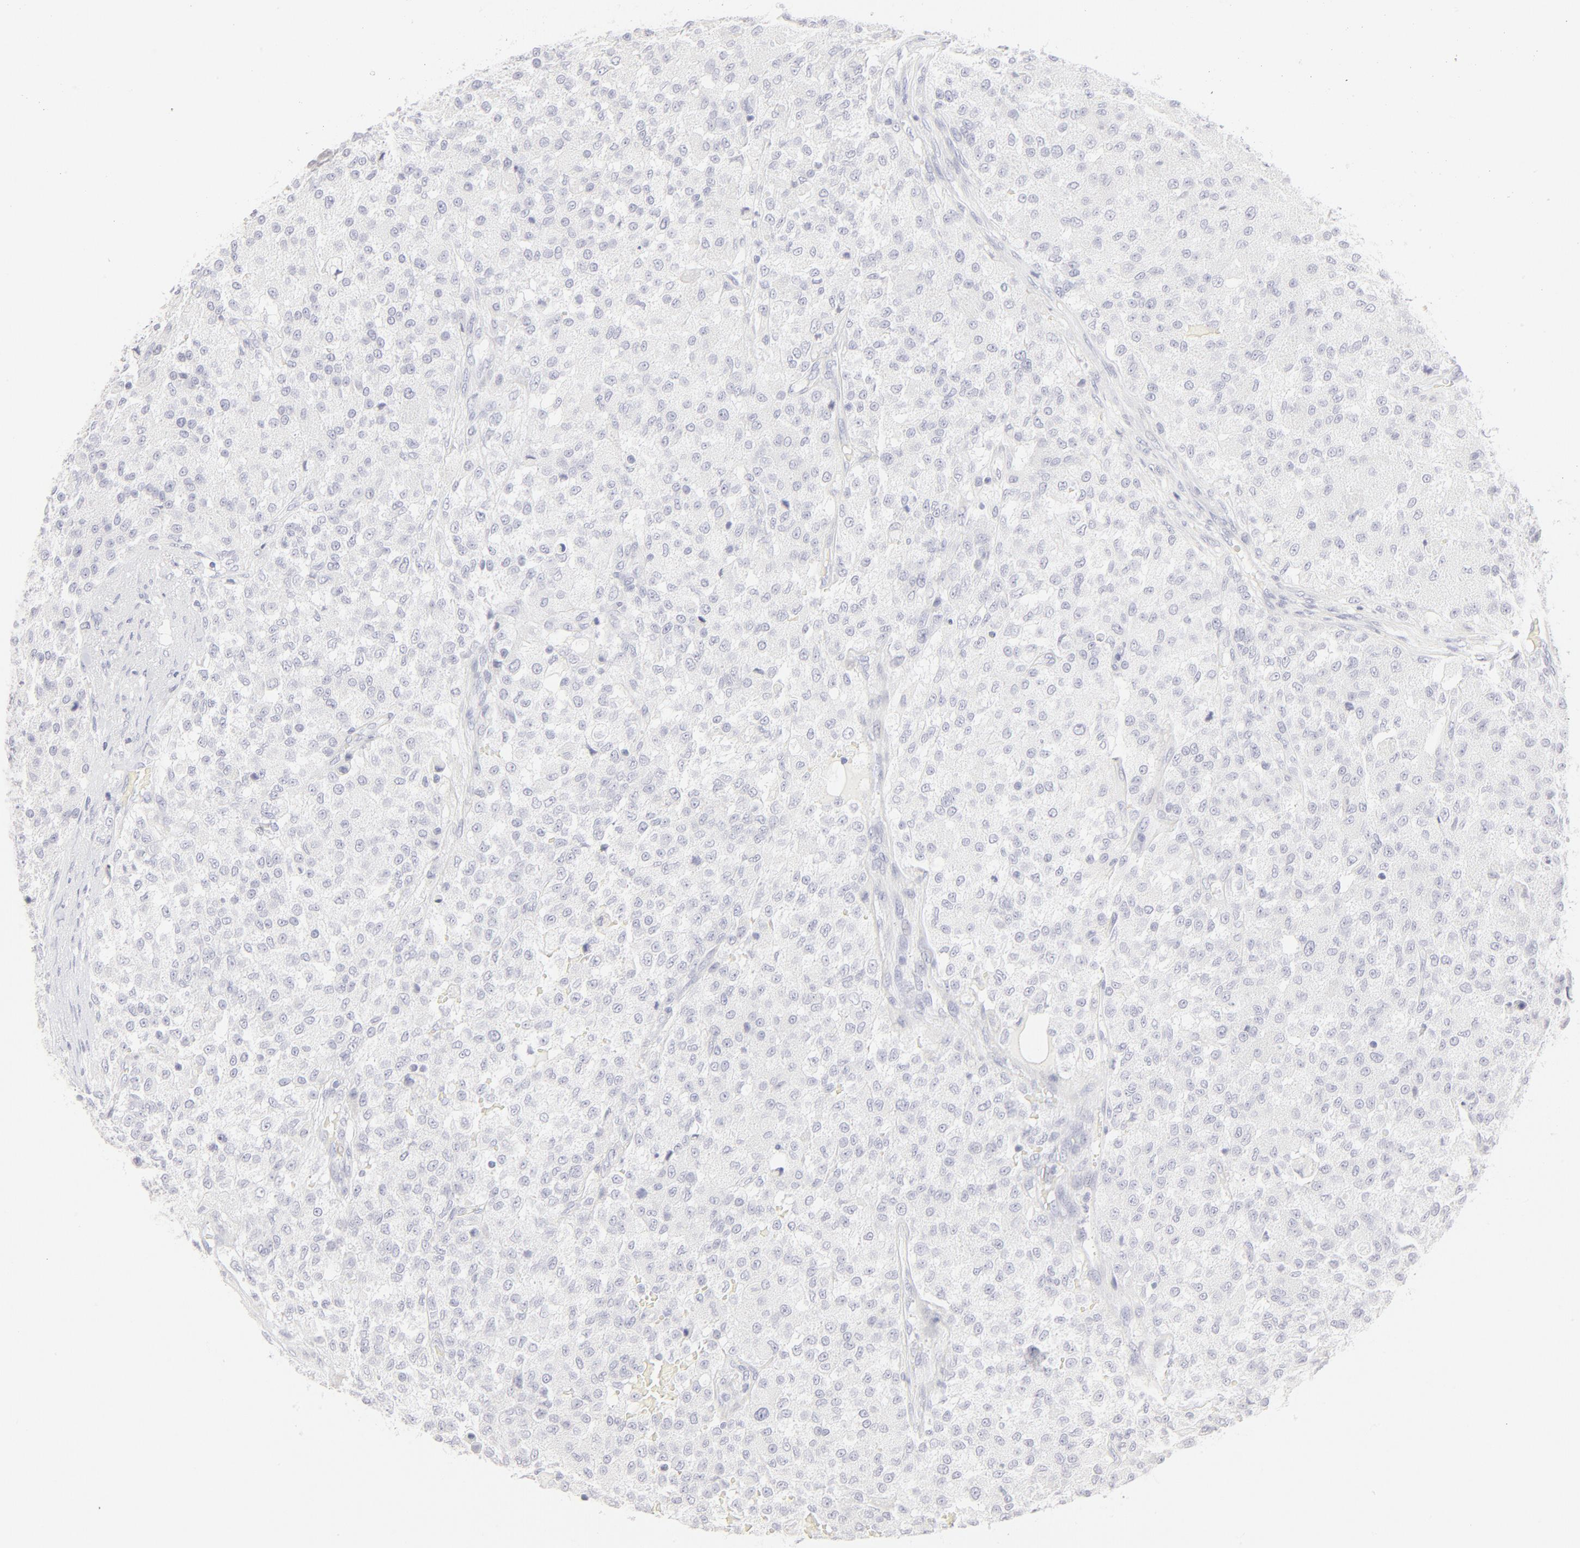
{"staining": {"intensity": "negative", "quantity": "none", "location": "none"}, "tissue": "testis cancer", "cell_type": "Tumor cells", "image_type": "cancer", "snomed": [{"axis": "morphology", "description": "Seminoma, NOS"}, {"axis": "topography", "description": "Testis"}], "caption": "Immunohistochemistry micrograph of human testis seminoma stained for a protein (brown), which shows no expression in tumor cells. (Stains: DAB IHC with hematoxylin counter stain, Microscopy: brightfield microscopy at high magnification).", "gene": "ELF3", "patient": {"sex": "male", "age": 59}}